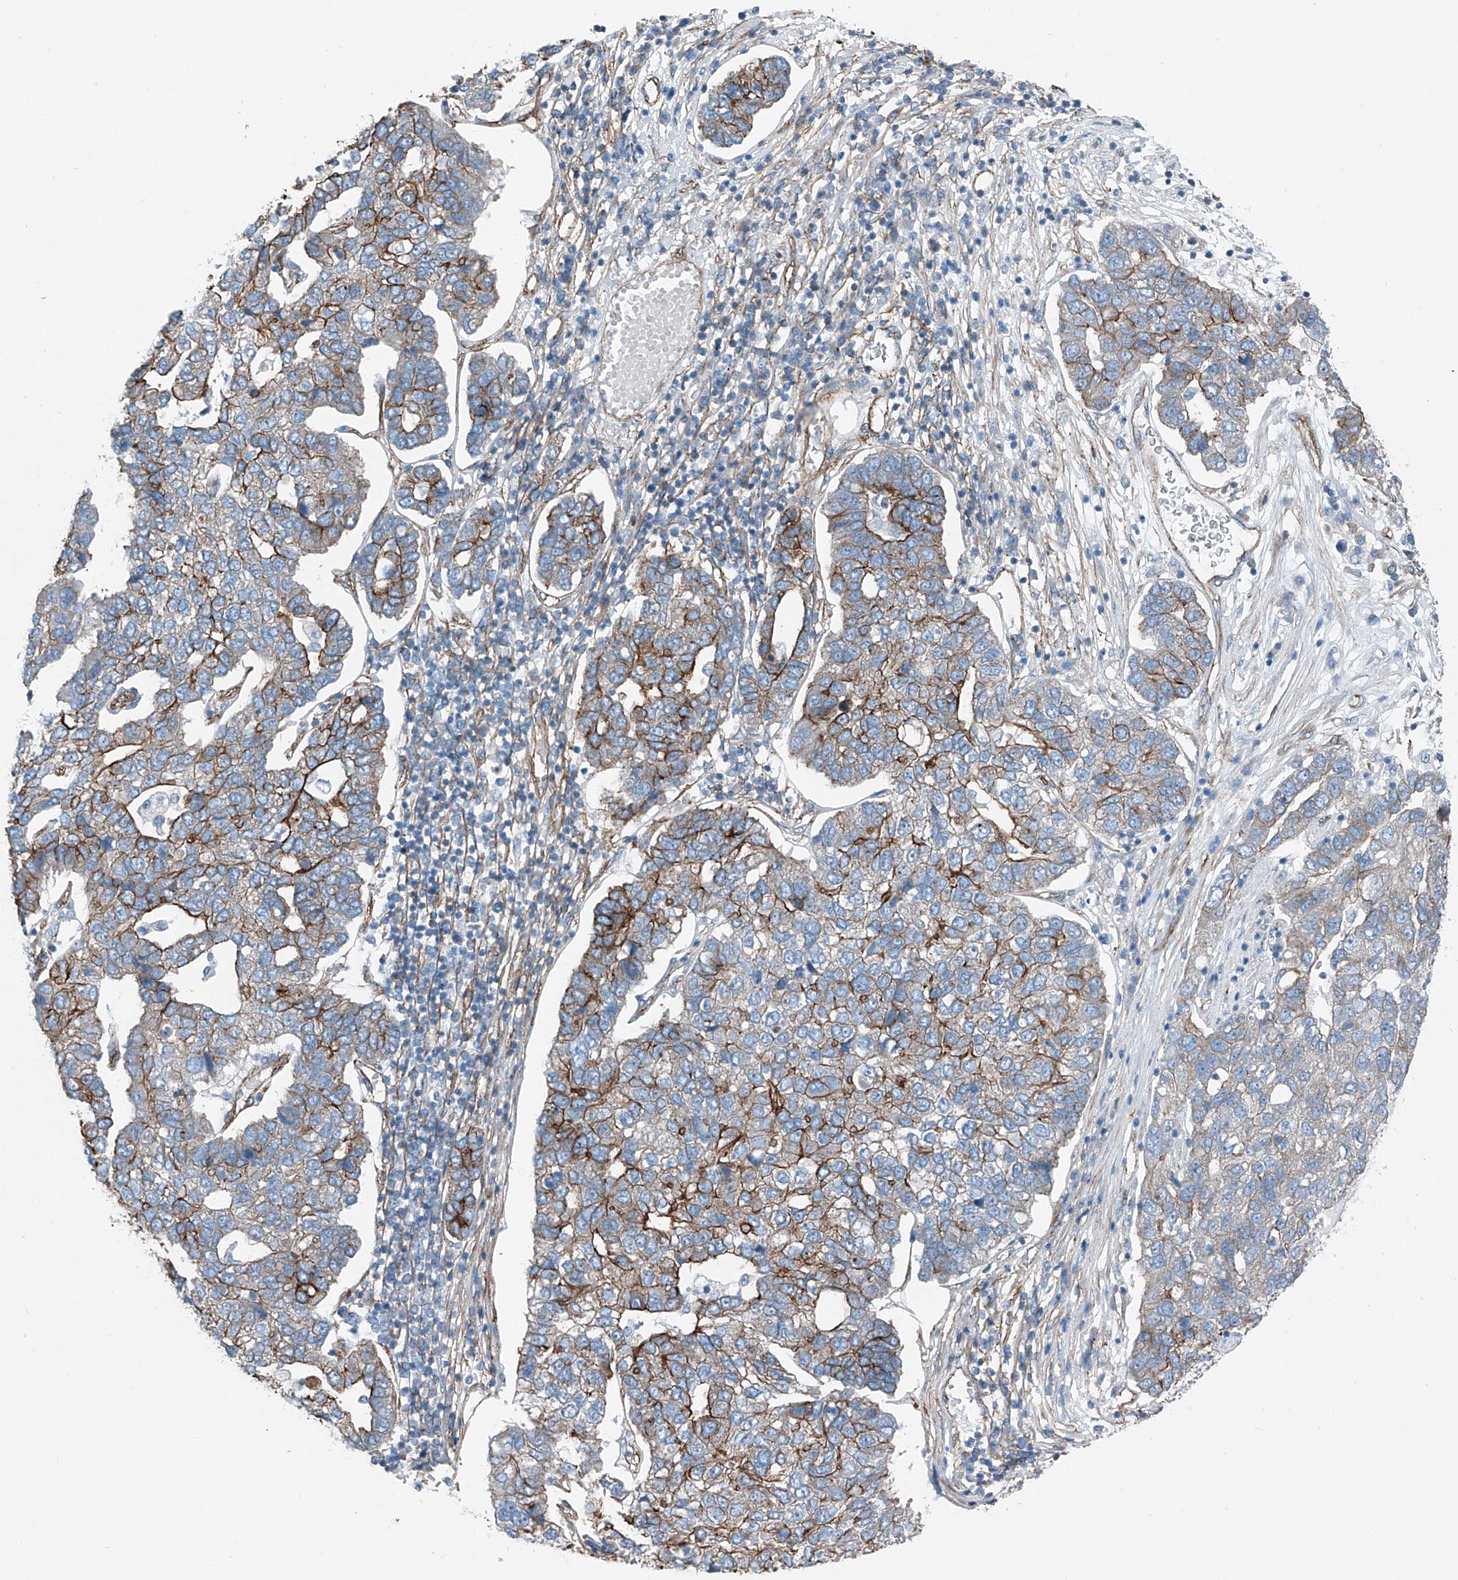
{"staining": {"intensity": "strong", "quantity": "25%-75%", "location": "cytoplasmic/membranous"}, "tissue": "pancreatic cancer", "cell_type": "Tumor cells", "image_type": "cancer", "snomed": [{"axis": "morphology", "description": "Adenocarcinoma, NOS"}, {"axis": "topography", "description": "Pancreas"}], "caption": "Immunohistochemical staining of pancreatic cancer (adenocarcinoma) reveals high levels of strong cytoplasmic/membranous staining in about 25%-75% of tumor cells. Nuclei are stained in blue.", "gene": "THEMIS2", "patient": {"sex": "female", "age": 61}}